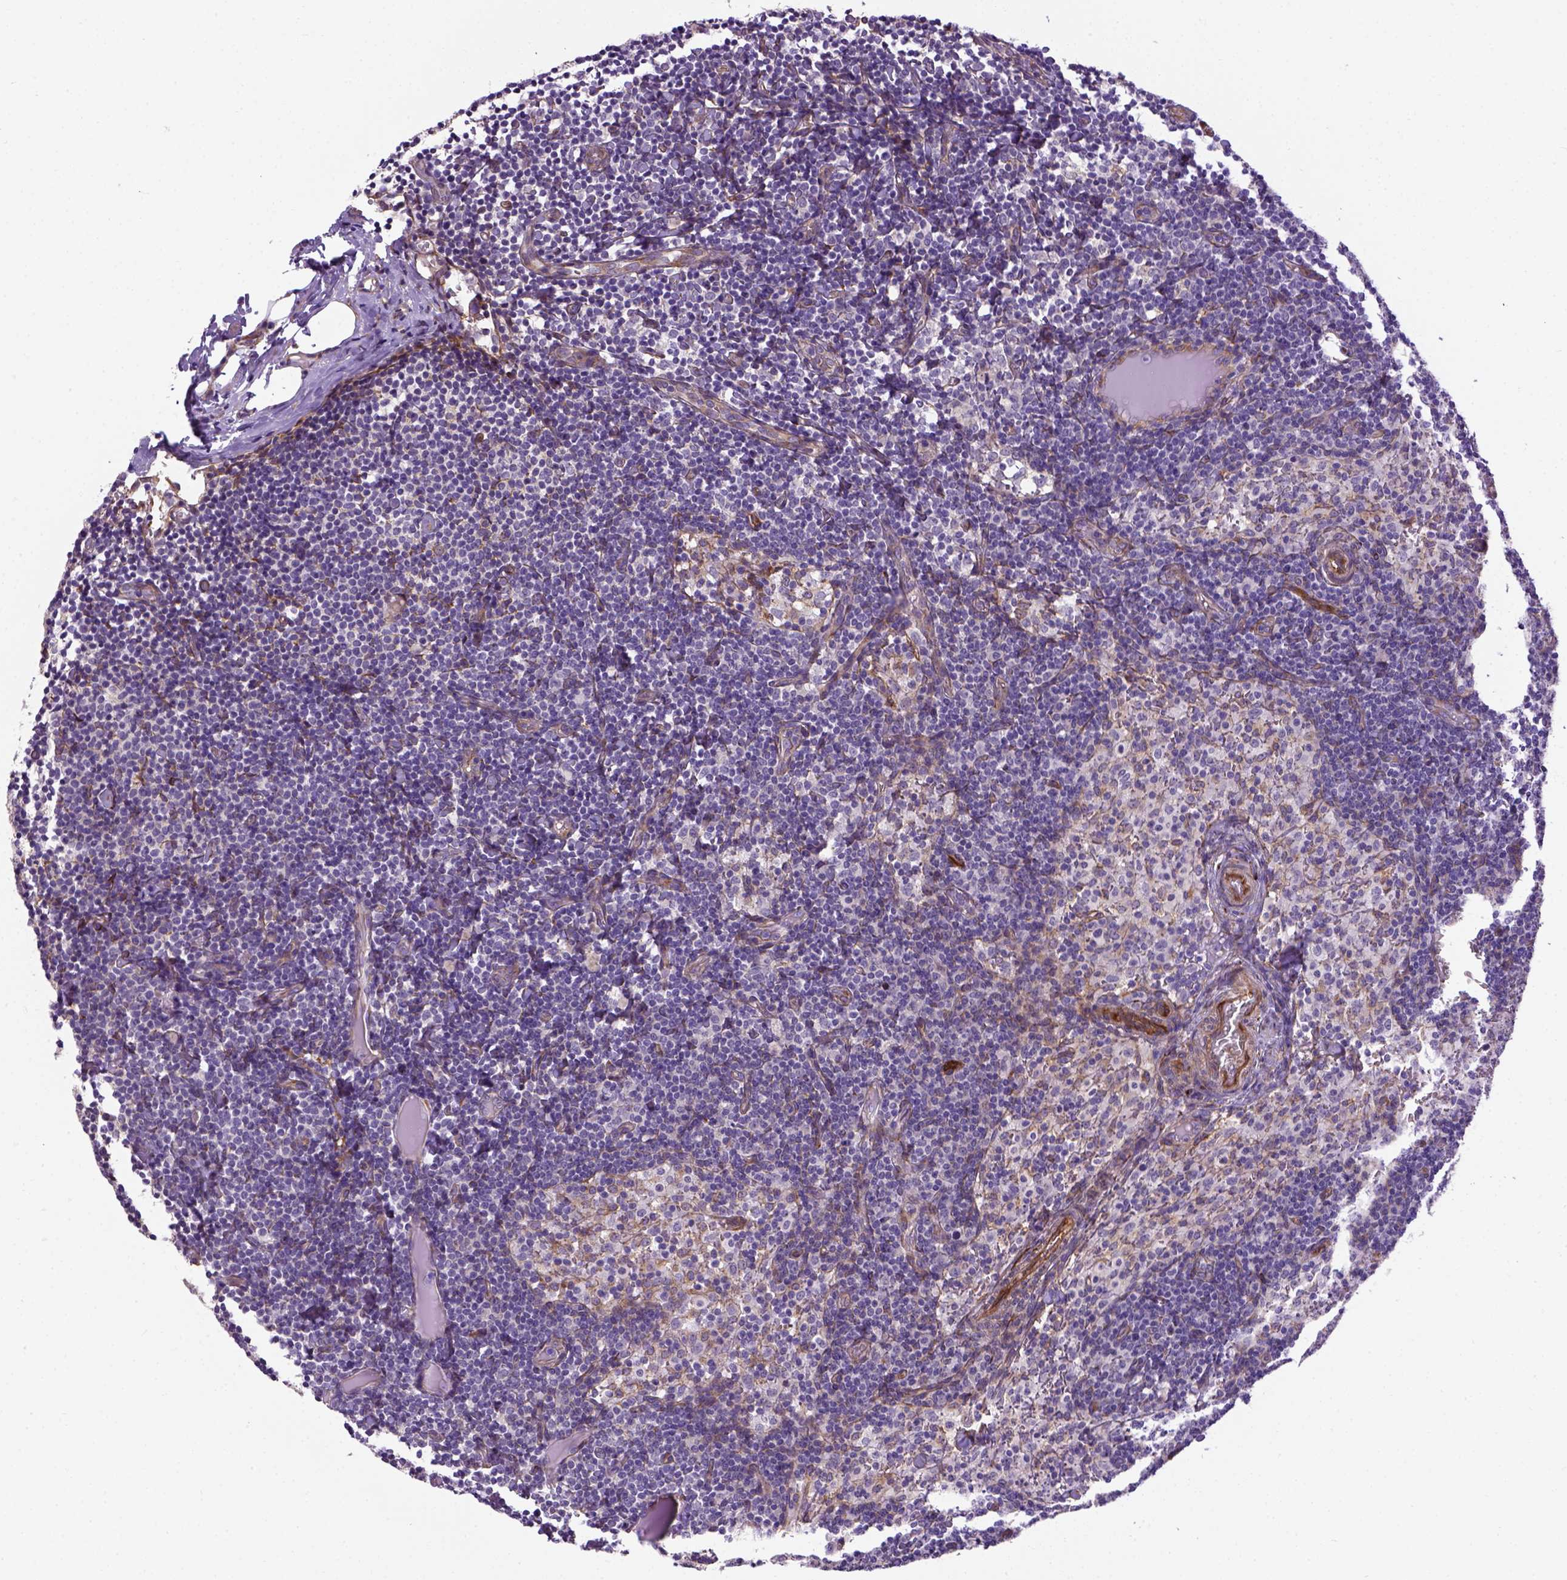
{"staining": {"intensity": "negative", "quantity": "none", "location": "none"}, "tissue": "lymph node", "cell_type": "Germinal center cells", "image_type": "normal", "snomed": [{"axis": "morphology", "description": "Normal tissue, NOS"}, {"axis": "topography", "description": "Lymph node"}], "caption": "An immunohistochemistry photomicrograph of normal lymph node is shown. There is no staining in germinal center cells of lymph node.", "gene": "KAZN", "patient": {"sex": "female", "age": 41}}